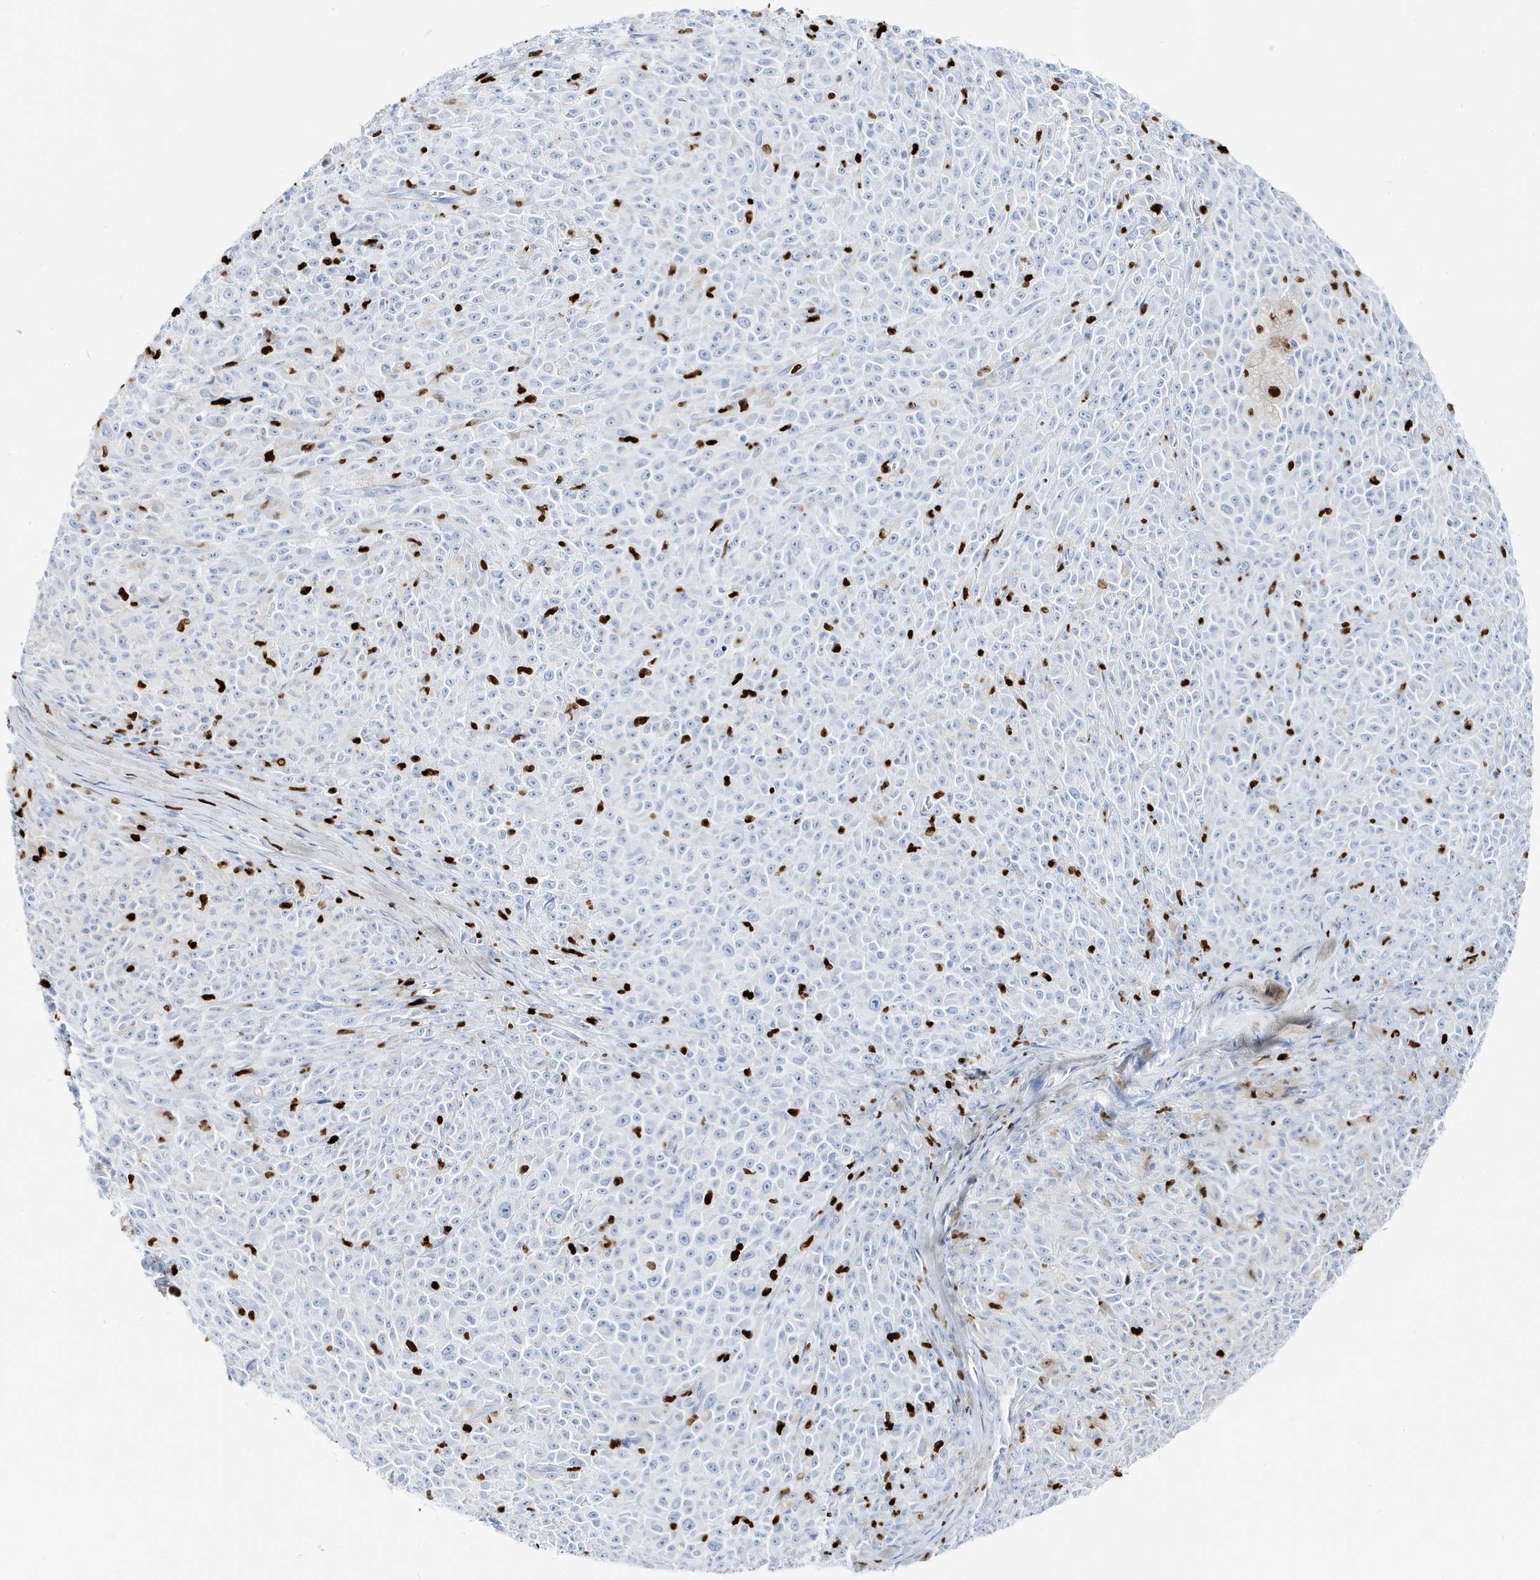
{"staining": {"intensity": "negative", "quantity": "none", "location": "none"}, "tissue": "melanoma", "cell_type": "Tumor cells", "image_type": "cancer", "snomed": [{"axis": "morphology", "description": "Malignant melanoma, NOS"}, {"axis": "topography", "description": "Skin"}], "caption": "Melanoma was stained to show a protein in brown. There is no significant expression in tumor cells.", "gene": "MNDA", "patient": {"sex": "female", "age": 82}}